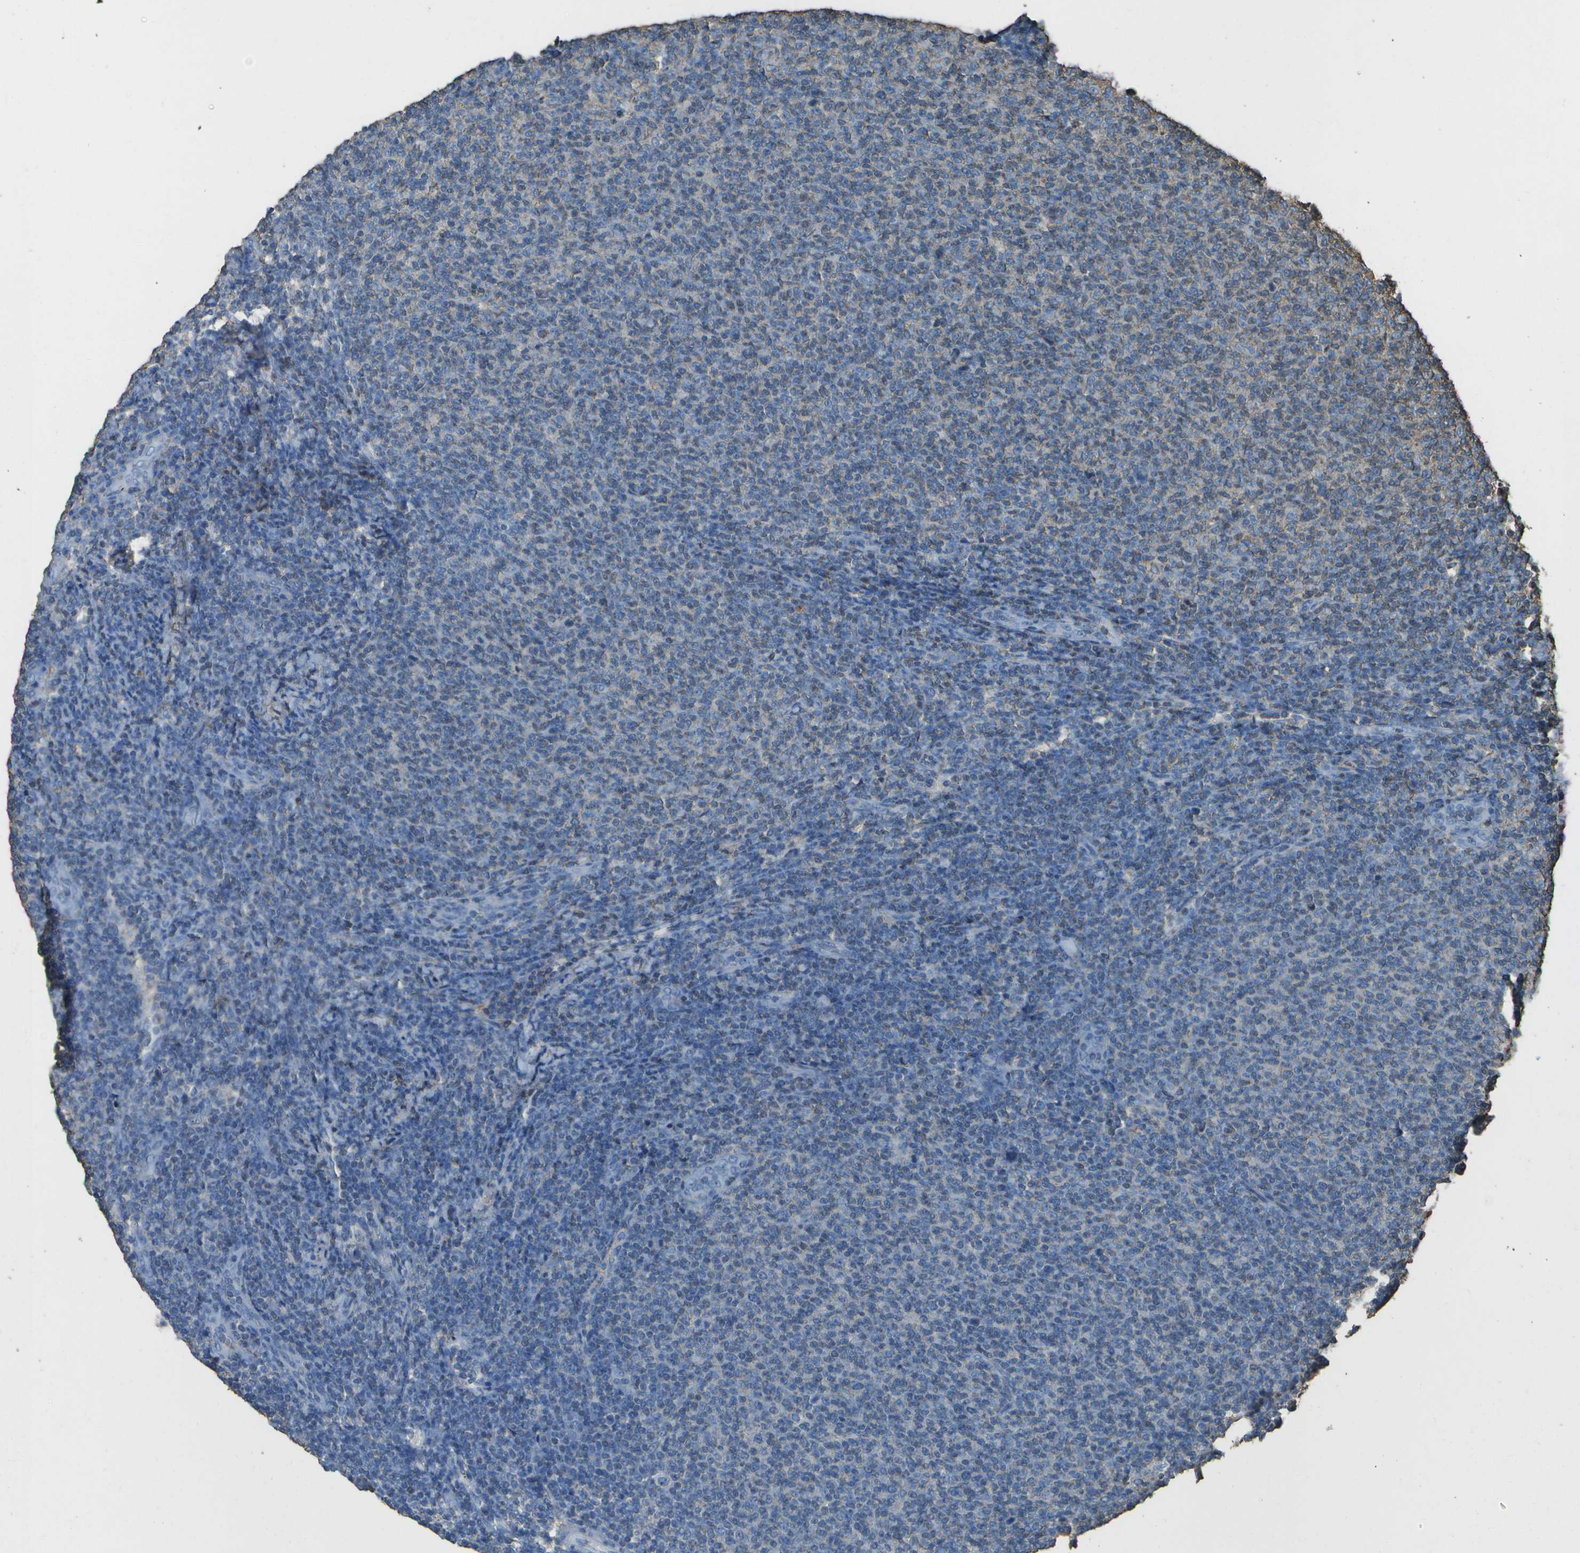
{"staining": {"intensity": "negative", "quantity": "none", "location": "none"}, "tissue": "lymphoma", "cell_type": "Tumor cells", "image_type": "cancer", "snomed": [{"axis": "morphology", "description": "Malignant lymphoma, non-Hodgkin's type, Low grade"}, {"axis": "topography", "description": "Lymph node"}], "caption": "Immunohistochemical staining of human lymphoma demonstrates no significant staining in tumor cells.", "gene": "CYP4F11", "patient": {"sex": "male", "age": 66}}